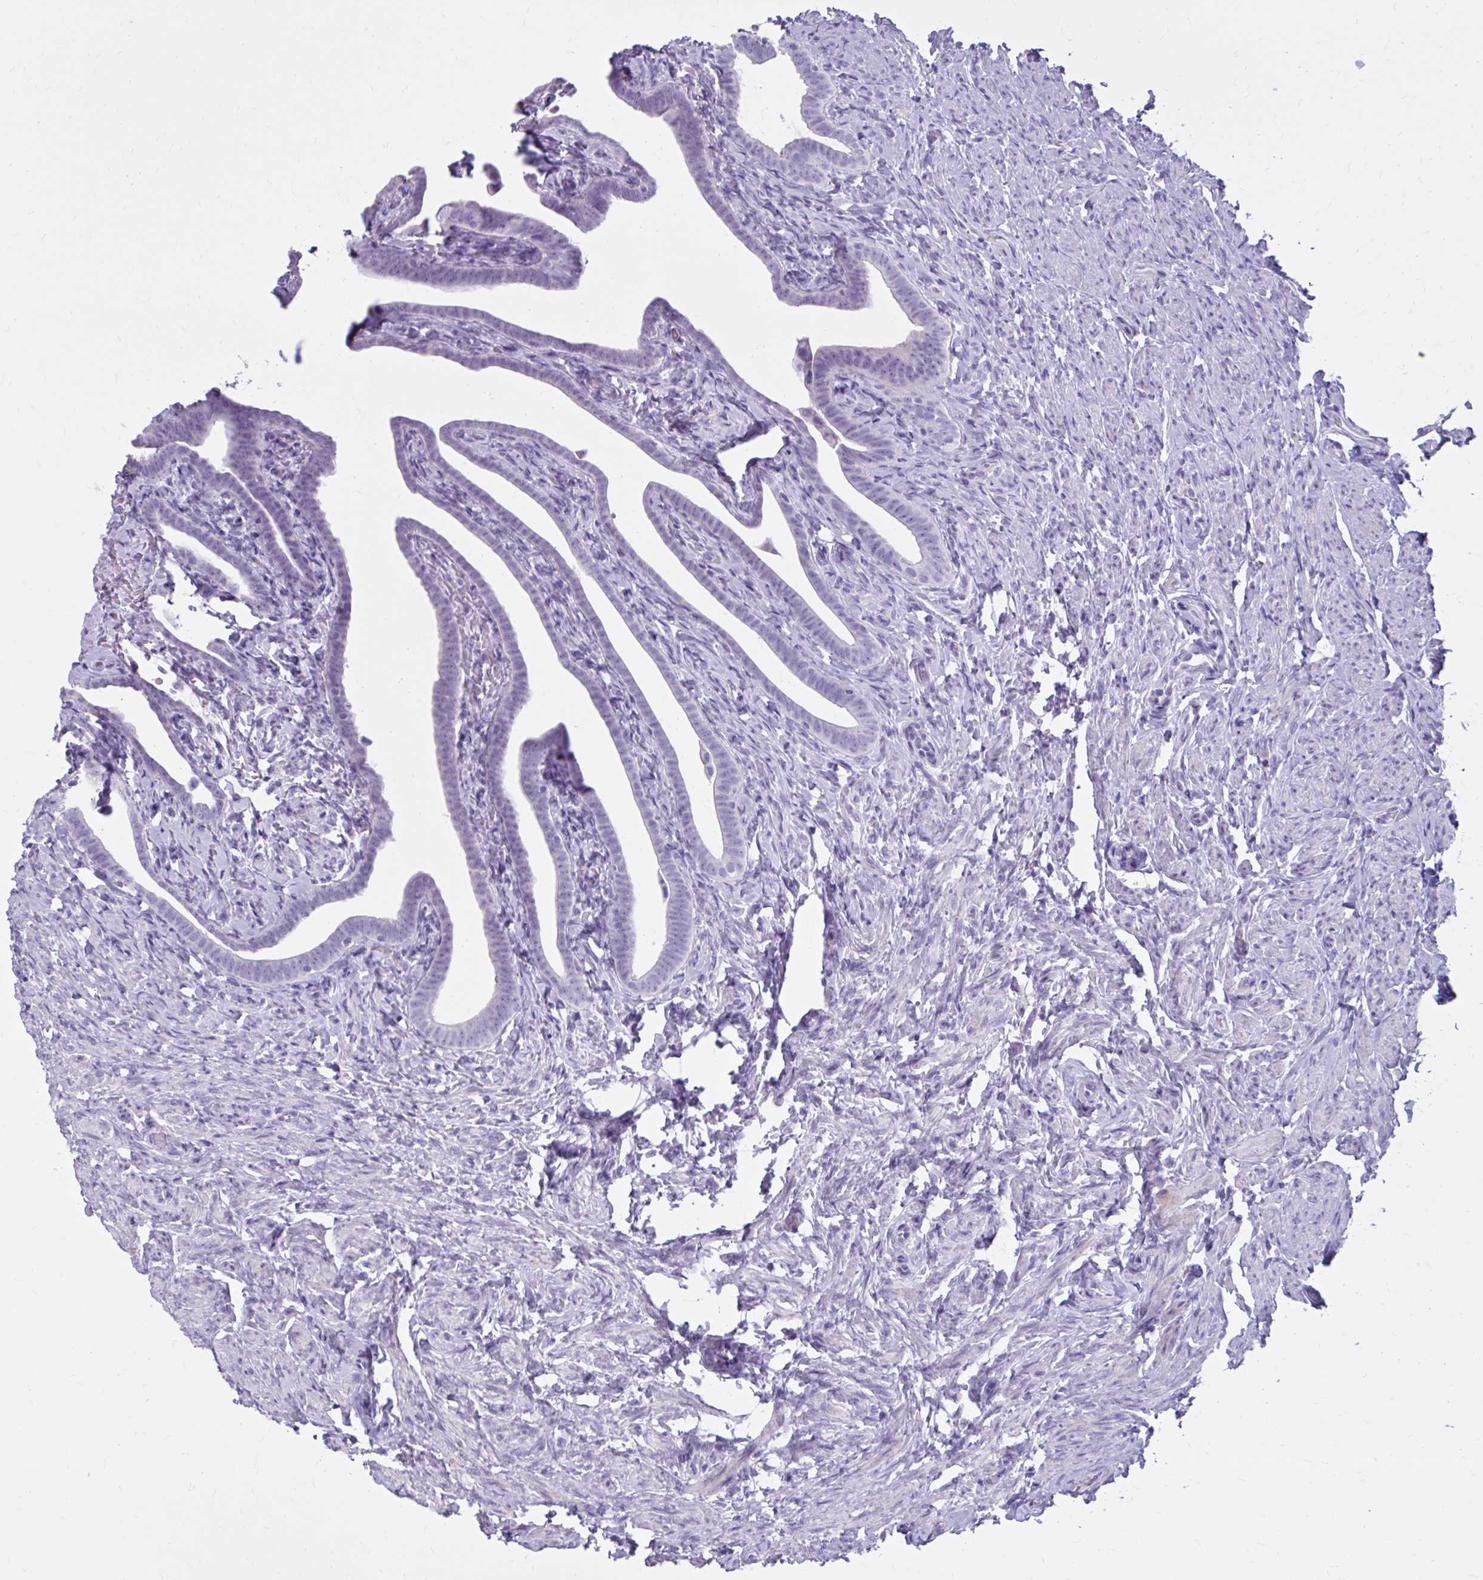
{"staining": {"intensity": "negative", "quantity": "none", "location": "none"}, "tissue": "fallopian tube", "cell_type": "Glandular cells", "image_type": "normal", "snomed": [{"axis": "morphology", "description": "Normal tissue, NOS"}, {"axis": "topography", "description": "Fallopian tube"}], "caption": "Fallopian tube stained for a protein using immunohistochemistry displays no positivity glandular cells.", "gene": "OR4B1", "patient": {"sex": "female", "age": 69}}